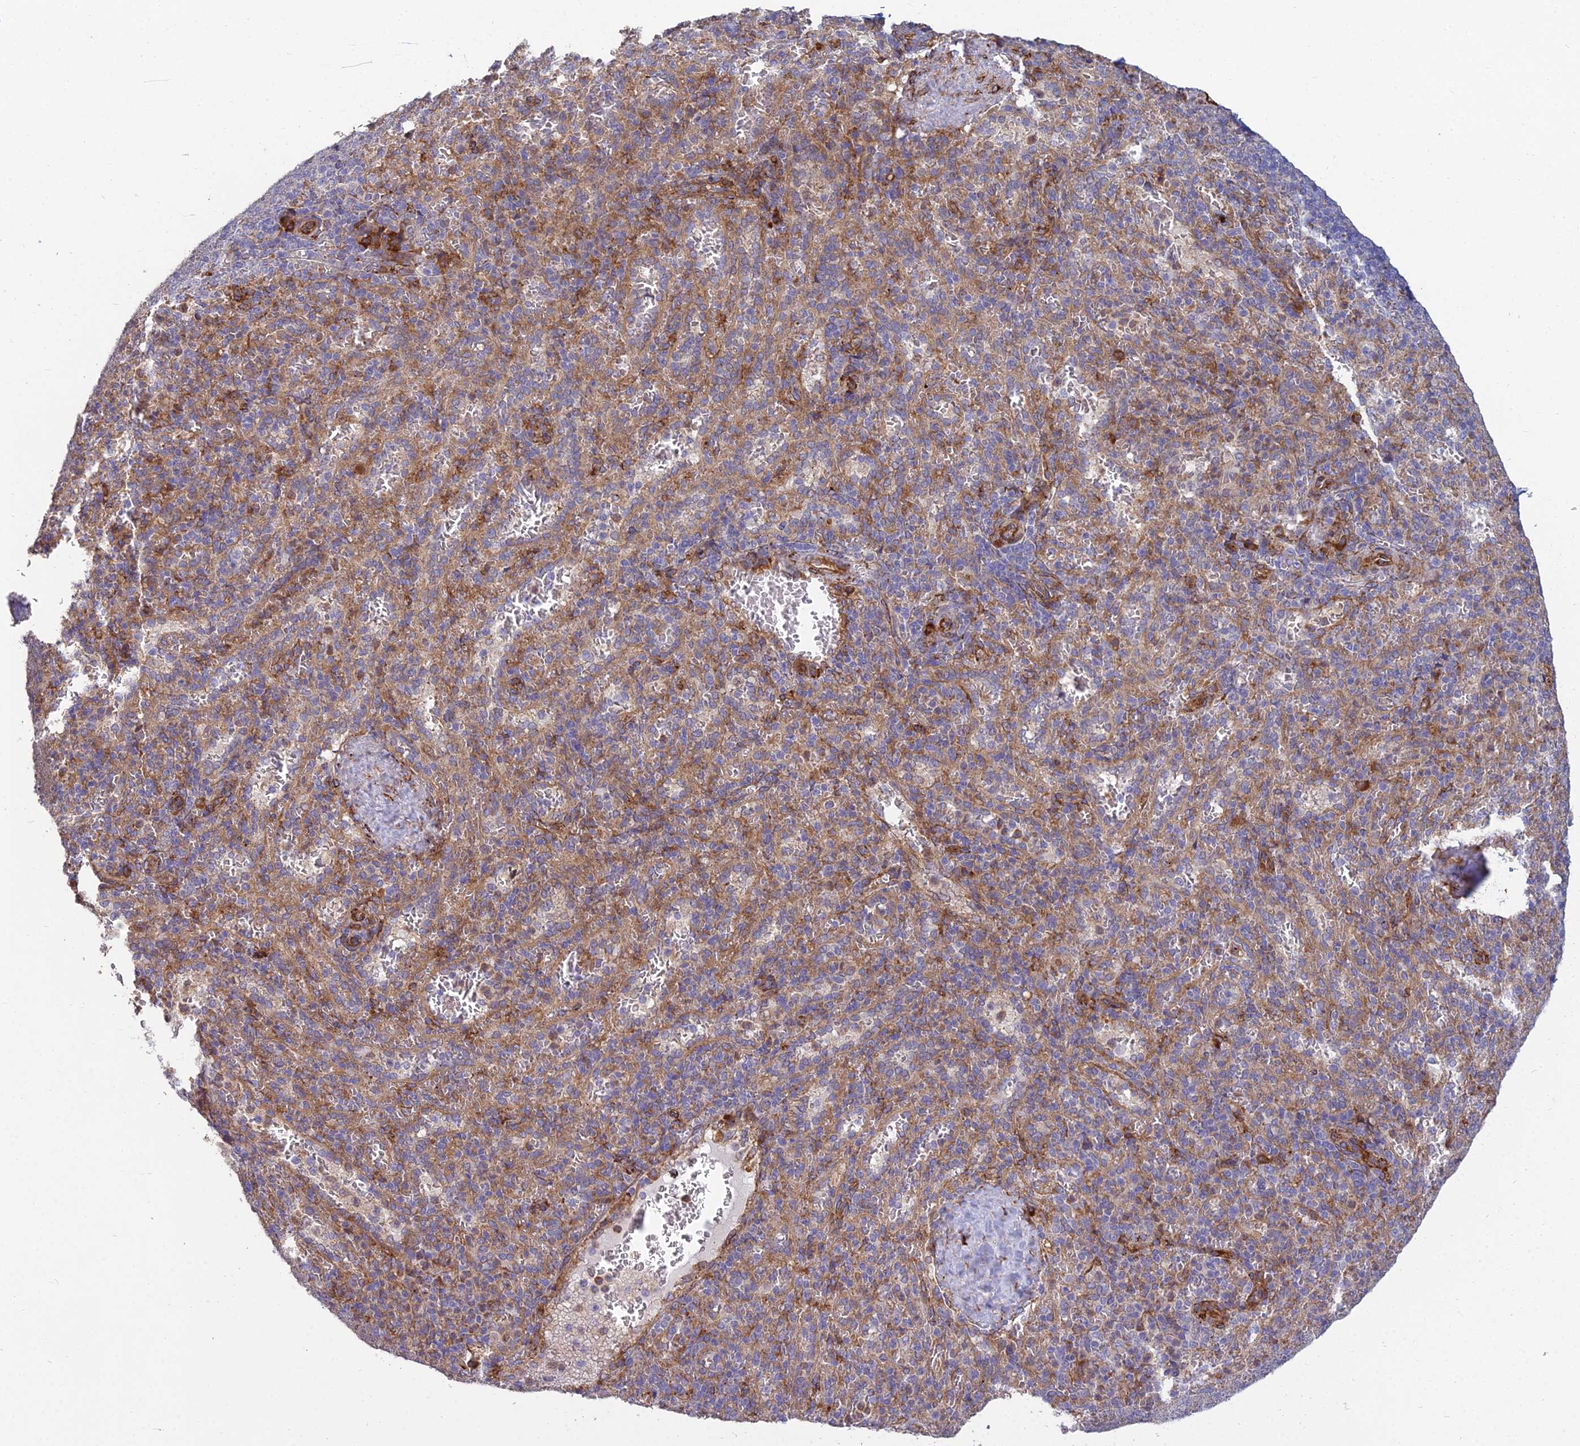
{"staining": {"intensity": "moderate", "quantity": "25%-75%", "location": "cytoplasmic/membranous"}, "tissue": "spleen", "cell_type": "Cells in red pulp", "image_type": "normal", "snomed": [{"axis": "morphology", "description": "Normal tissue, NOS"}, {"axis": "topography", "description": "Spleen"}], "caption": "Moderate cytoplasmic/membranous protein staining is present in about 25%-75% of cells in red pulp in spleen.", "gene": "NDUFAF7", "patient": {"sex": "female", "age": 21}}